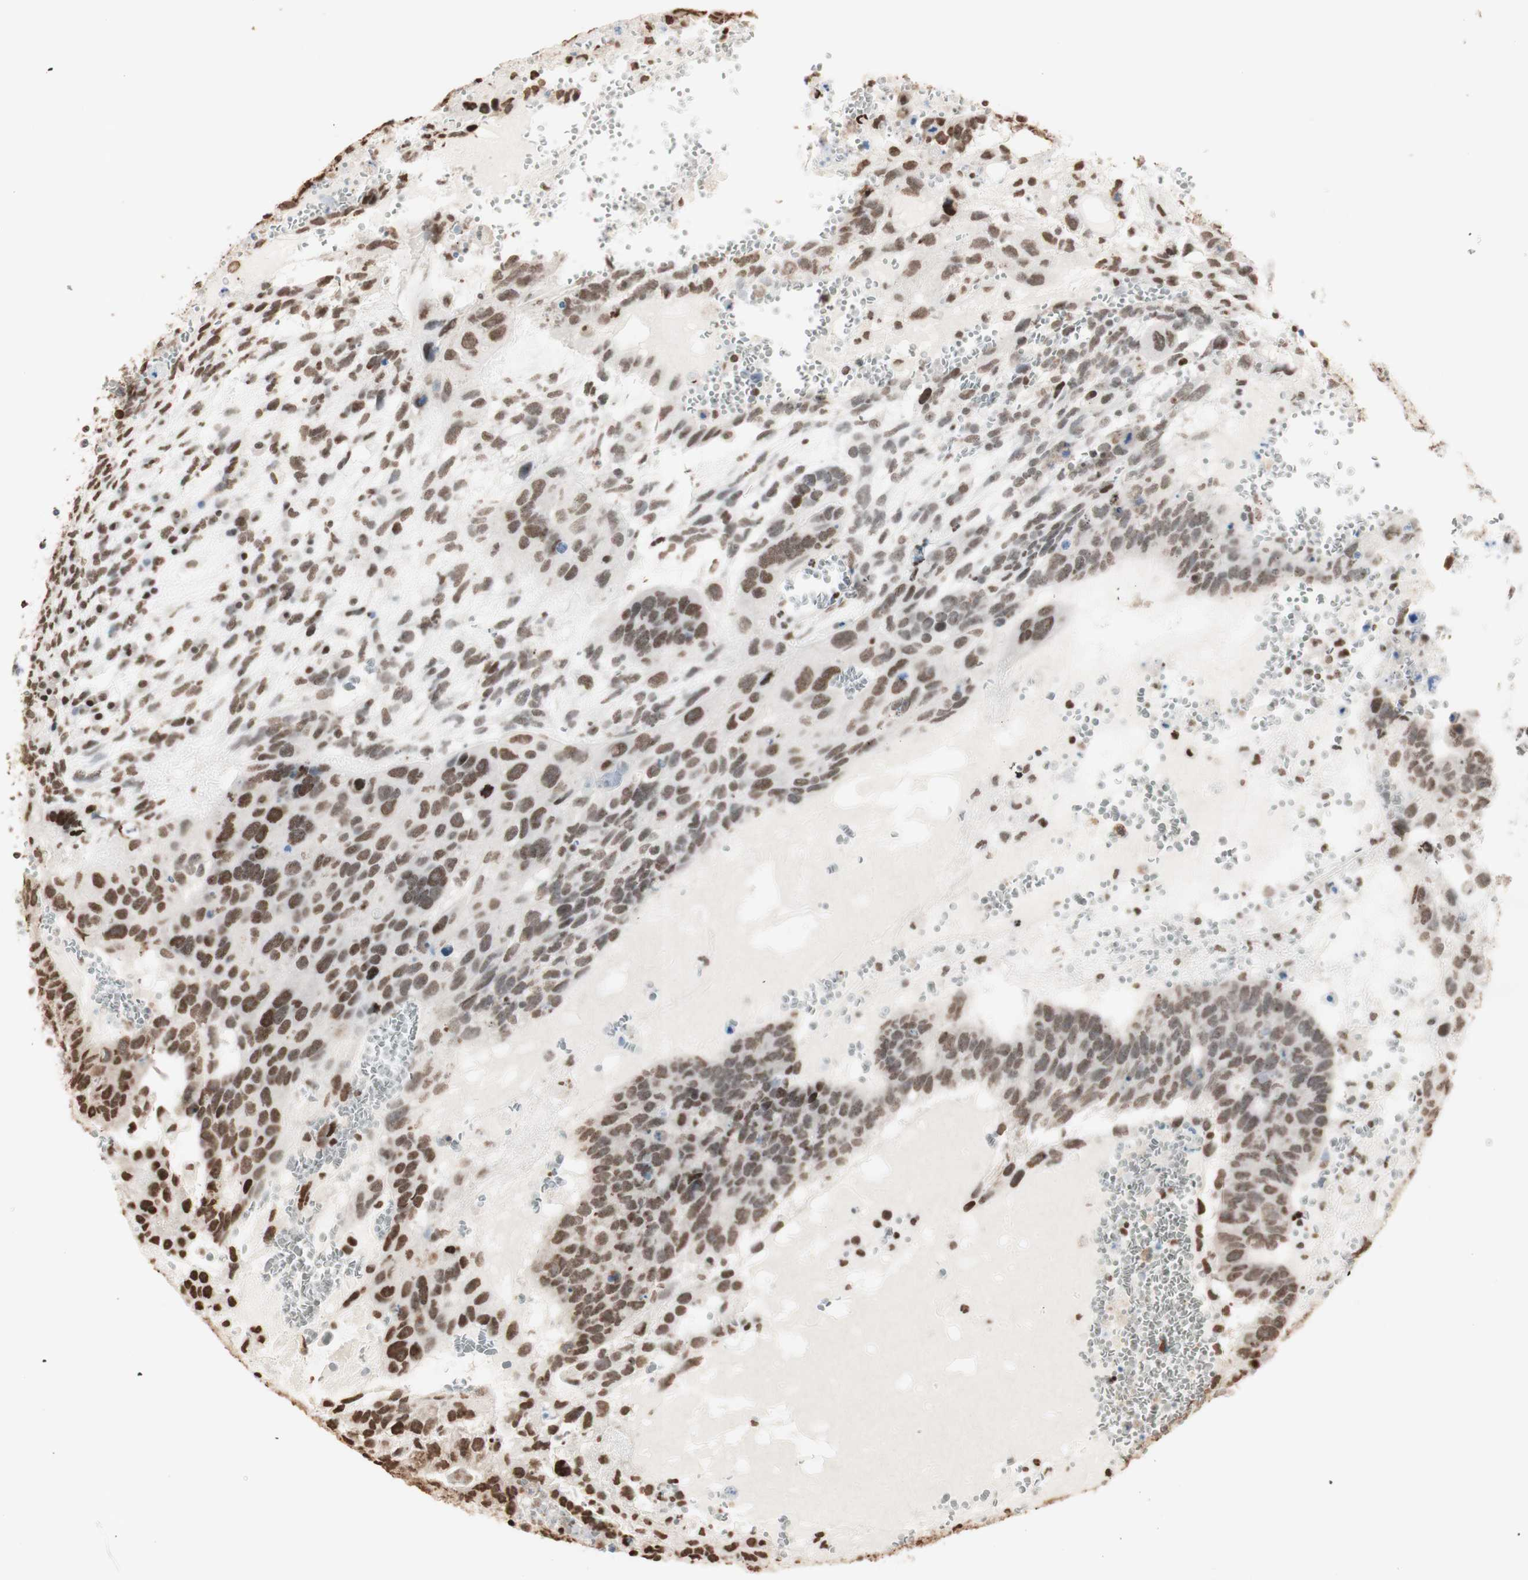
{"staining": {"intensity": "weak", "quantity": ">75%", "location": "nuclear"}, "tissue": "testis cancer", "cell_type": "Tumor cells", "image_type": "cancer", "snomed": [{"axis": "morphology", "description": "Seminoma, NOS"}, {"axis": "morphology", "description": "Carcinoma, Embryonal, NOS"}, {"axis": "topography", "description": "Testis"}], "caption": "IHC of testis cancer (seminoma) demonstrates low levels of weak nuclear expression in approximately >75% of tumor cells.", "gene": "HNRNPA2B1", "patient": {"sex": "male", "age": 52}}